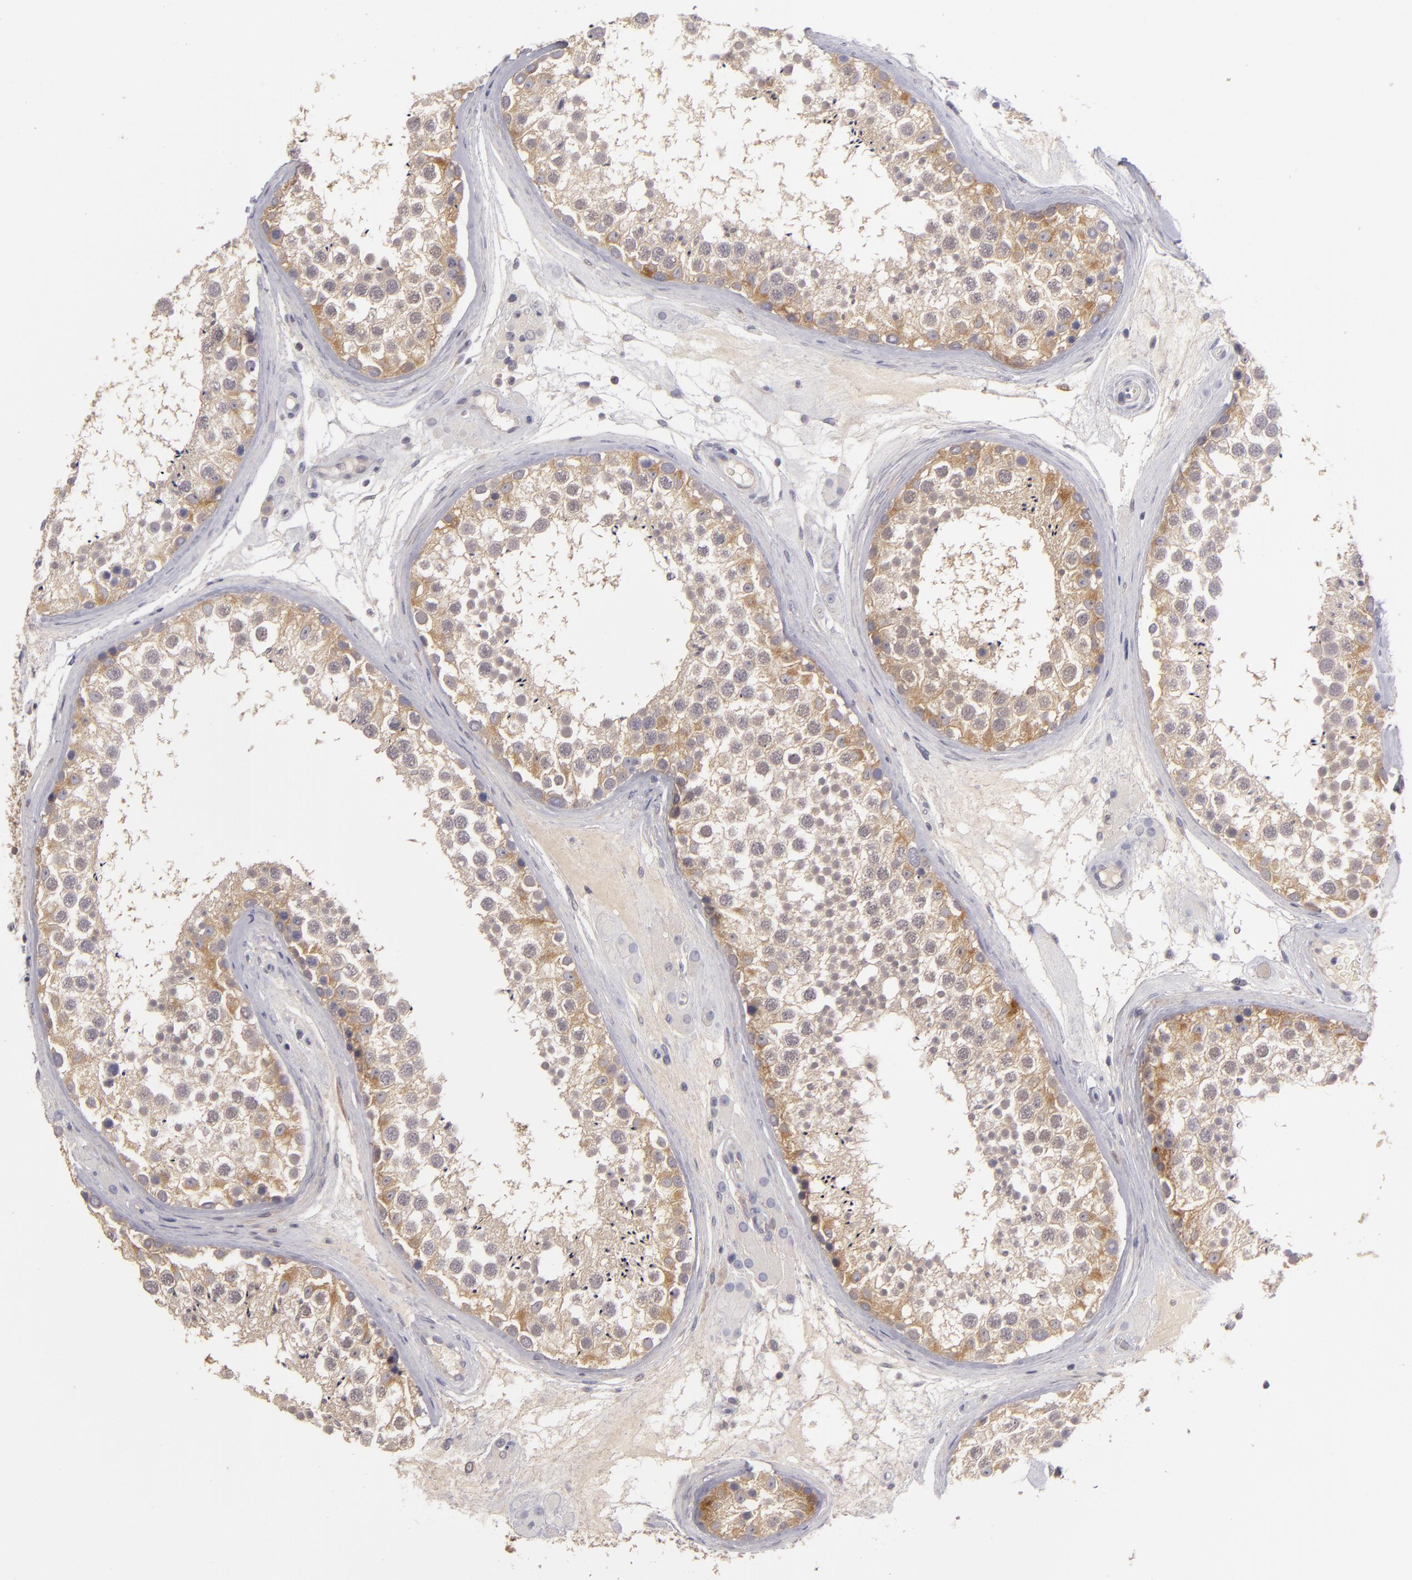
{"staining": {"intensity": "strong", "quantity": ">75%", "location": "cytoplasmic/membranous"}, "tissue": "testis", "cell_type": "Cells in seminiferous ducts", "image_type": "normal", "snomed": [{"axis": "morphology", "description": "Normal tissue, NOS"}, {"axis": "topography", "description": "Testis"}], "caption": "An image of human testis stained for a protein demonstrates strong cytoplasmic/membranous brown staining in cells in seminiferous ducts.", "gene": "MMP10", "patient": {"sex": "male", "age": 46}}